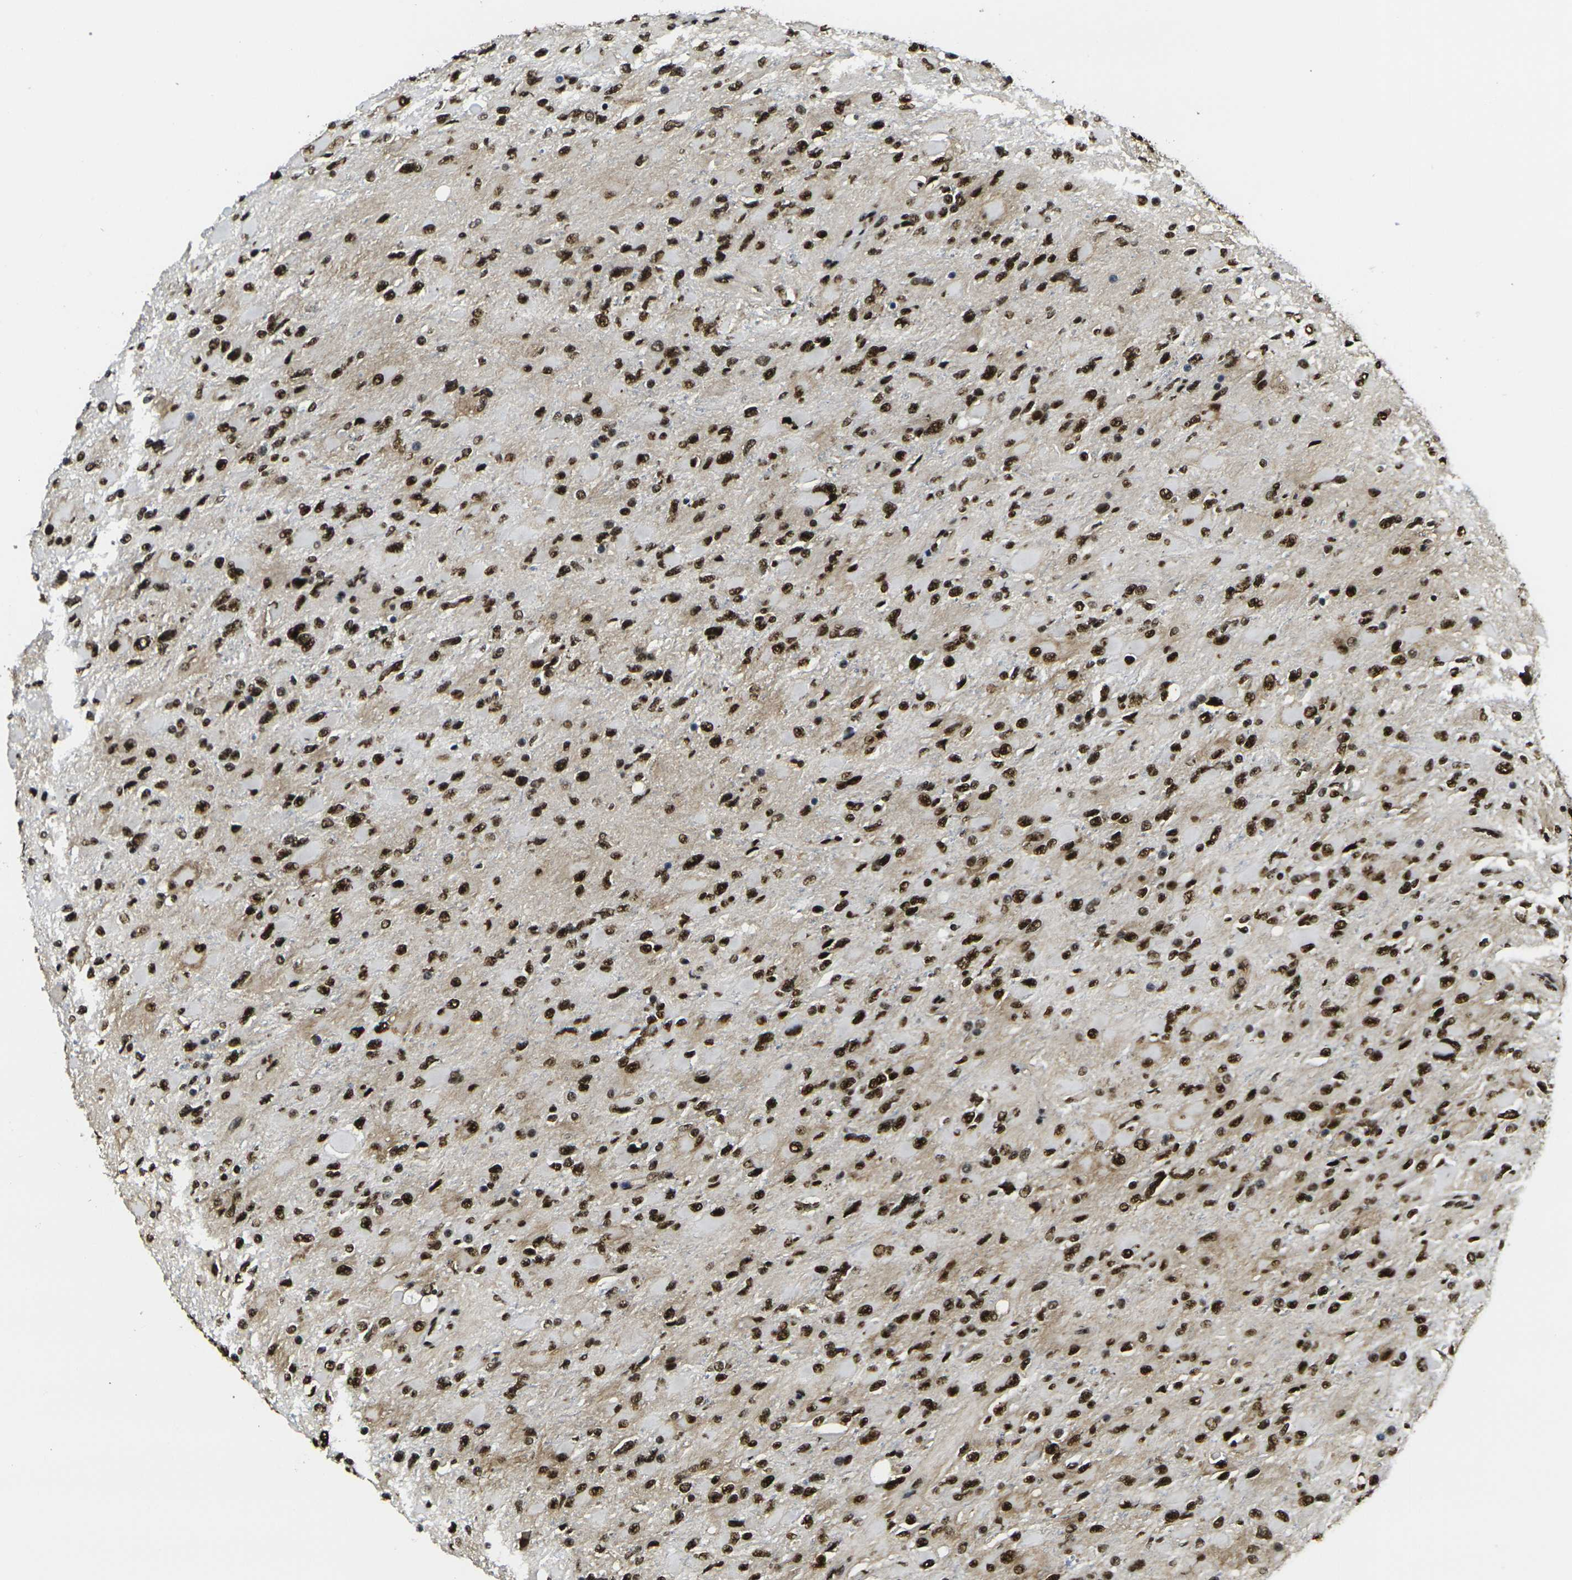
{"staining": {"intensity": "strong", "quantity": ">75%", "location": "nuclear"}, "tissue": "glioma", "cell_type": "Tumor cells", "image_type": "cancer", "snomed": [{"axis": "morphology", "description": "Glioma, malignant, High grade"}, {"axis": "topography", "description": "Cerebral cortex"}], "caption": "Protein expression analysis of human high-grade glioma (malignant) reveals strong nuclear positivity in approximately >75% of tumor cells. Using DAB (3,3'-diaminobenzidine) (brown) and hematoxylin (blue) stains, captured at high magnification using brightfield microscopy.", "gene": "SMARCC1", "patient": {"sex": "female", "age": 36}}